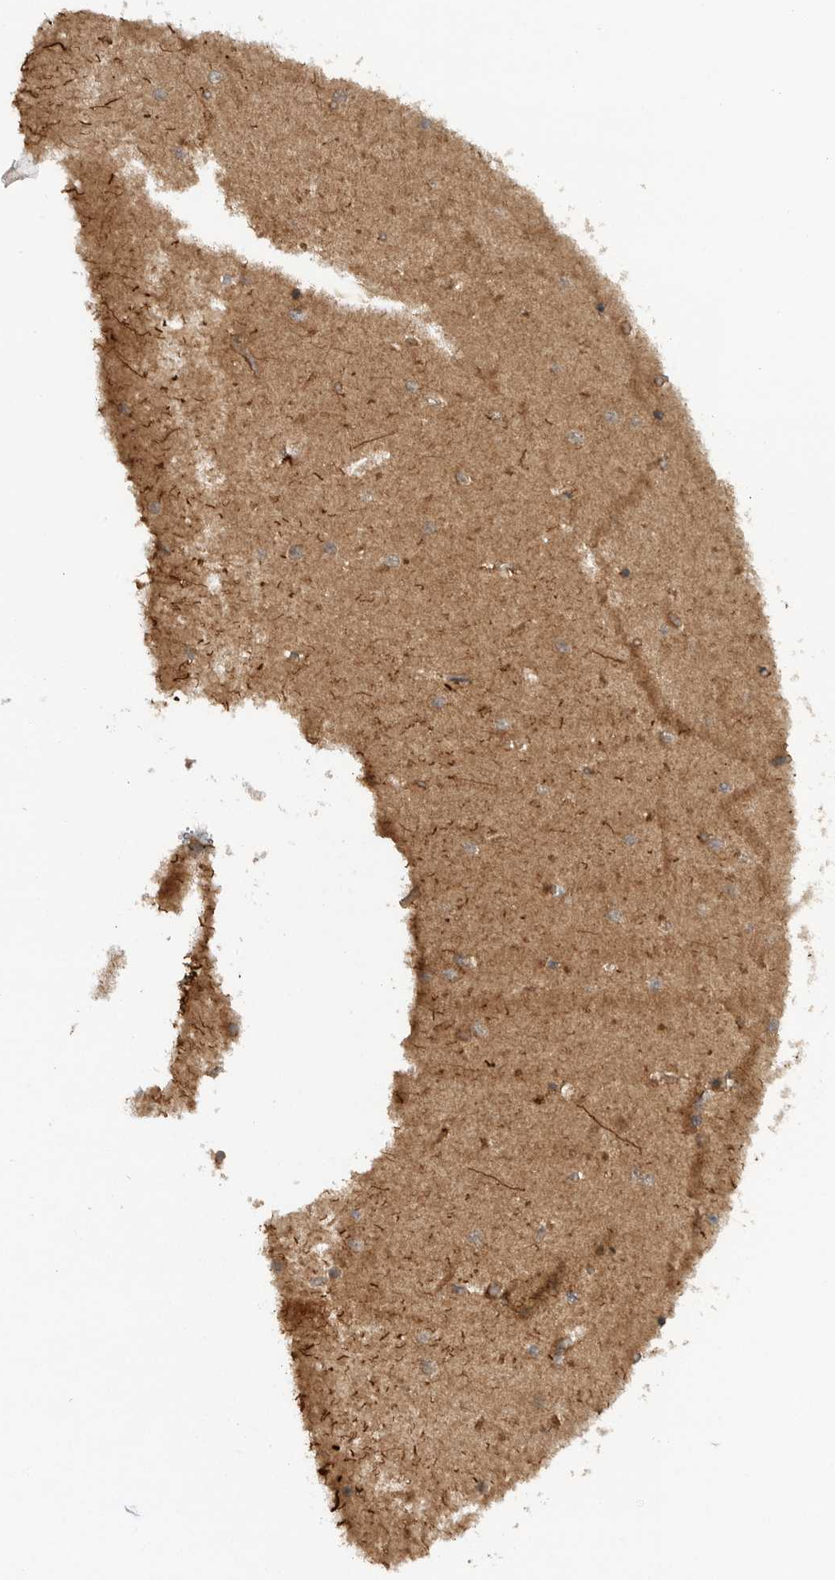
{"staining": {"intensity": "strong", "quantity": ">75%", "location": "cytoplasmic/membranous"}, "tissue": "cerebellum", "cell_type": "Cells in granular layer", "image_type": "normal", "snomed": [{"axis": "morphology", "description": "Normal tissue, NOS"}, {"axis": "topography", "description": "Cerebellum"}], "caption": "A histopathology image of cerebellum stained for a protein demonstrates strong cytoplasmic/membranous brown staining in cells in granular layer. The protein is shown in brown color, while the nuclei are stained blue.", "gene": "PRDX4", "patient": {"sex": "male", "age": 37}}